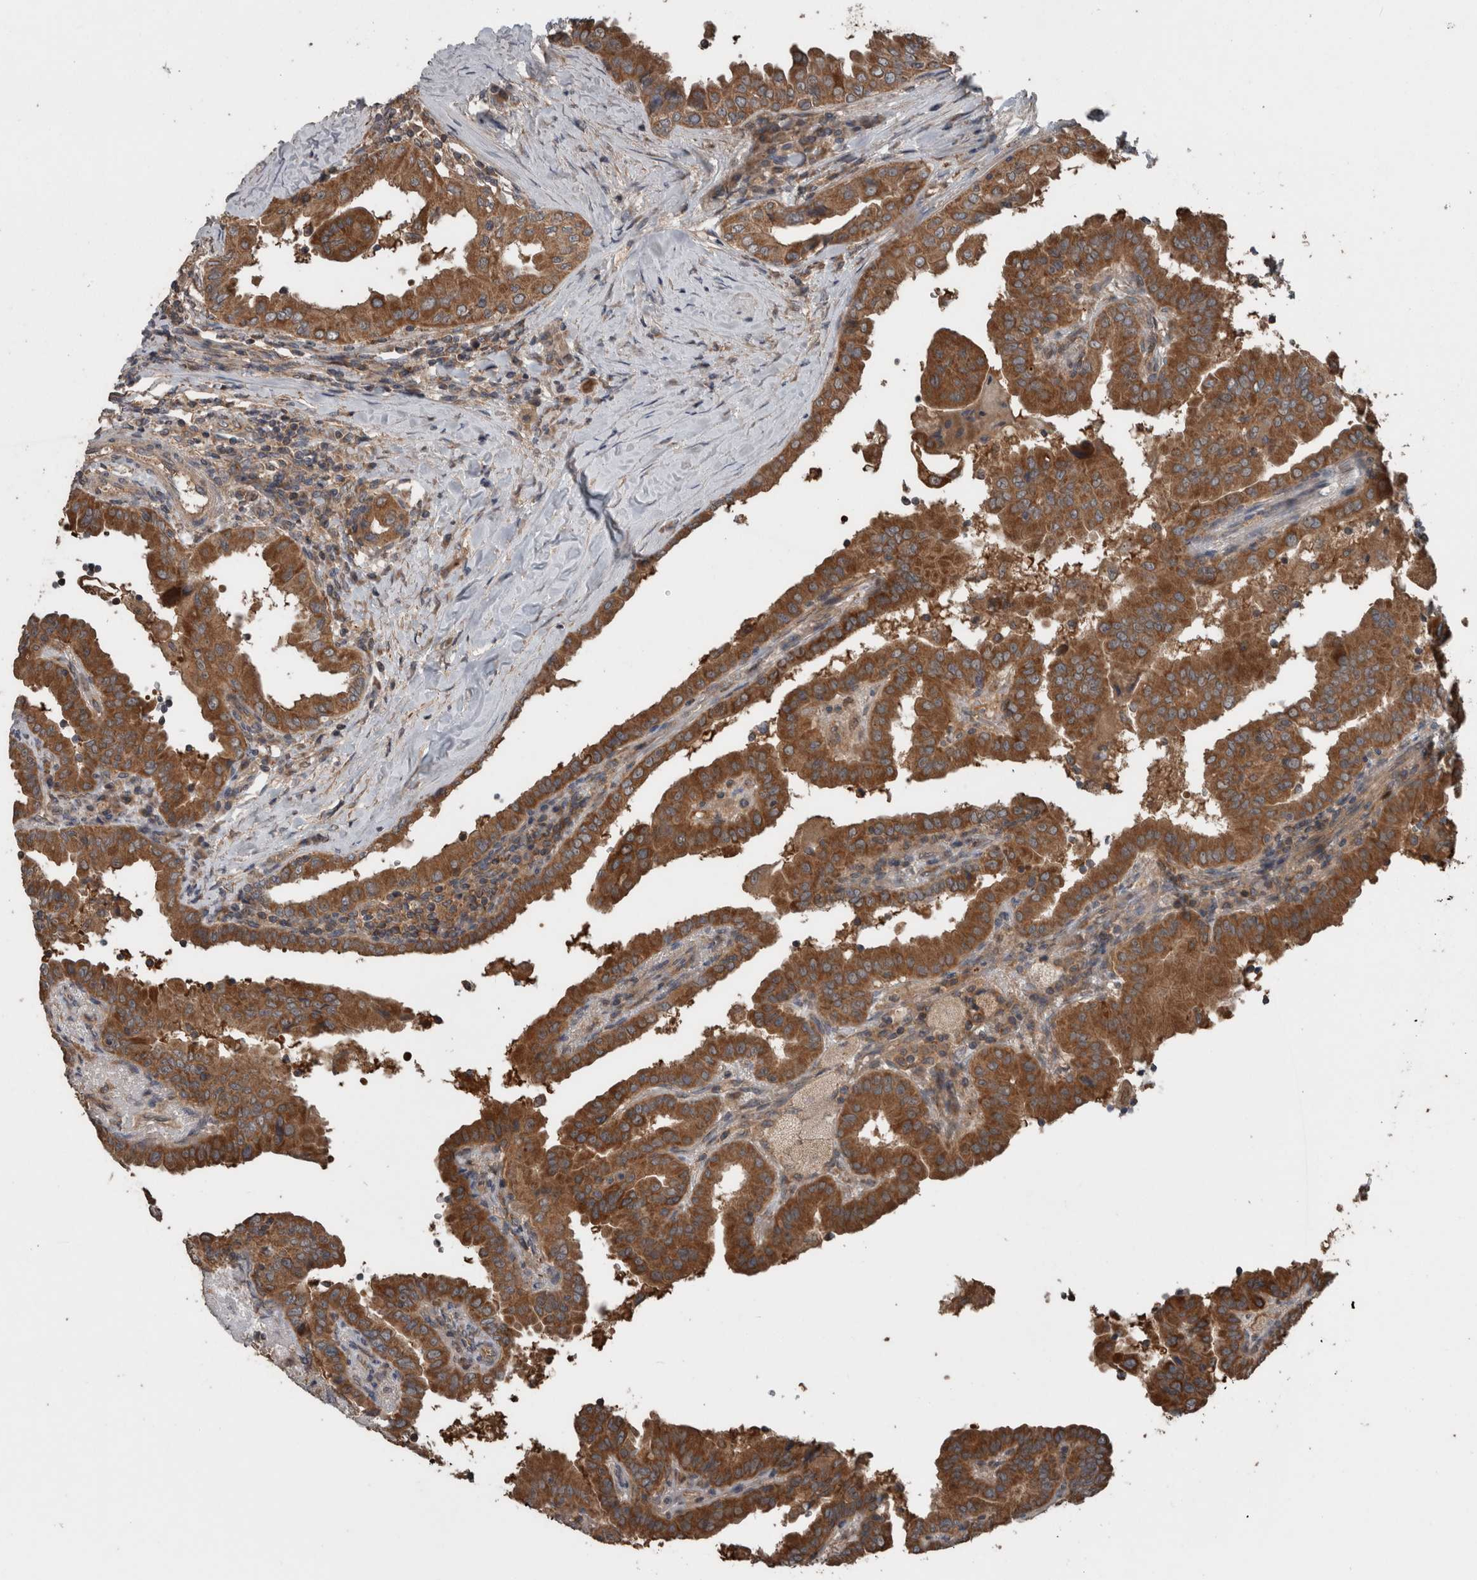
{"staining": {"intensity": "moderate", "quantity": ">75%", "location": "cytoplasmic/membranous"}, "tissue": "thyroid cancer", "cell_type": "Tumor cells", "image_type": "cancer", "snomed": [{"axis": "morphology", "description": "Papillary adenocarcinoma, NOS"}, {"axis": "topography", "description": "Thyroid gland"}], "caption": "An image showing moderate cytoplasmic/membranous positivity in approximately >75% of tumor cells in papillary adenocarcinoma (thyroid), as visualized by brown immunohistochemical staining.", "gene": "RIOK3", "patient": {"sex": "male", "age": 33}}